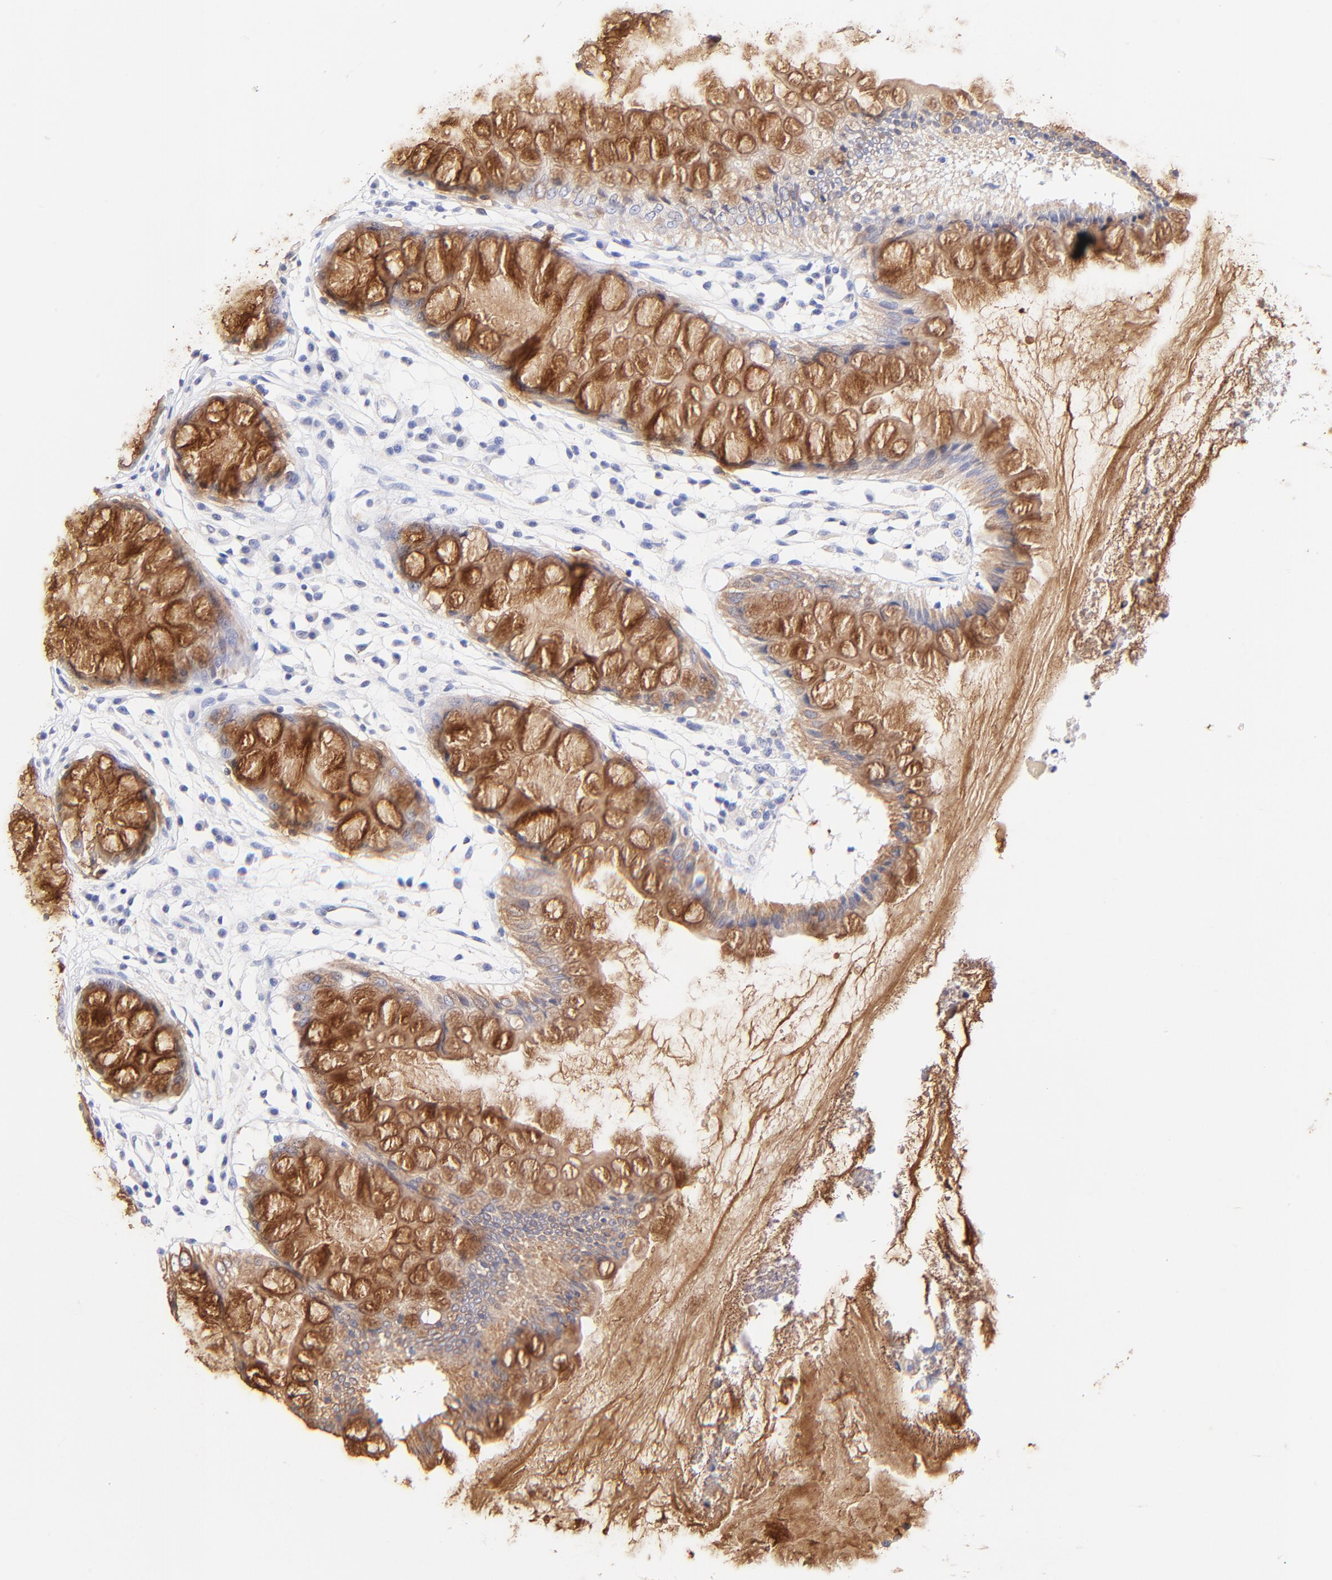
{"staining": {"intensity": "strong", "quantity": ">75%", "location": "cytoplasmic/membranous"}, "tissue": "rectum", "cell_type": "Glandular cells", "image_type": "normal", "snomed": [{"axis": "morphology", "description": "Normal tissue, NOS"}, {"axis": "morphology", "description": "Adenocarcinoma, NOS"}, {"axis": "topography", "description": "Rectum"}], "caption": "Immunohistochemistry (IHC) micrograph of unremarkable human rectum stained for a protein (brown), which shows high levels of strong cytoplasmic/membranous staining in about >75% of glandular cells.", "gene": "RAB3A", "patient": {"sex": "female", "age": 65}}